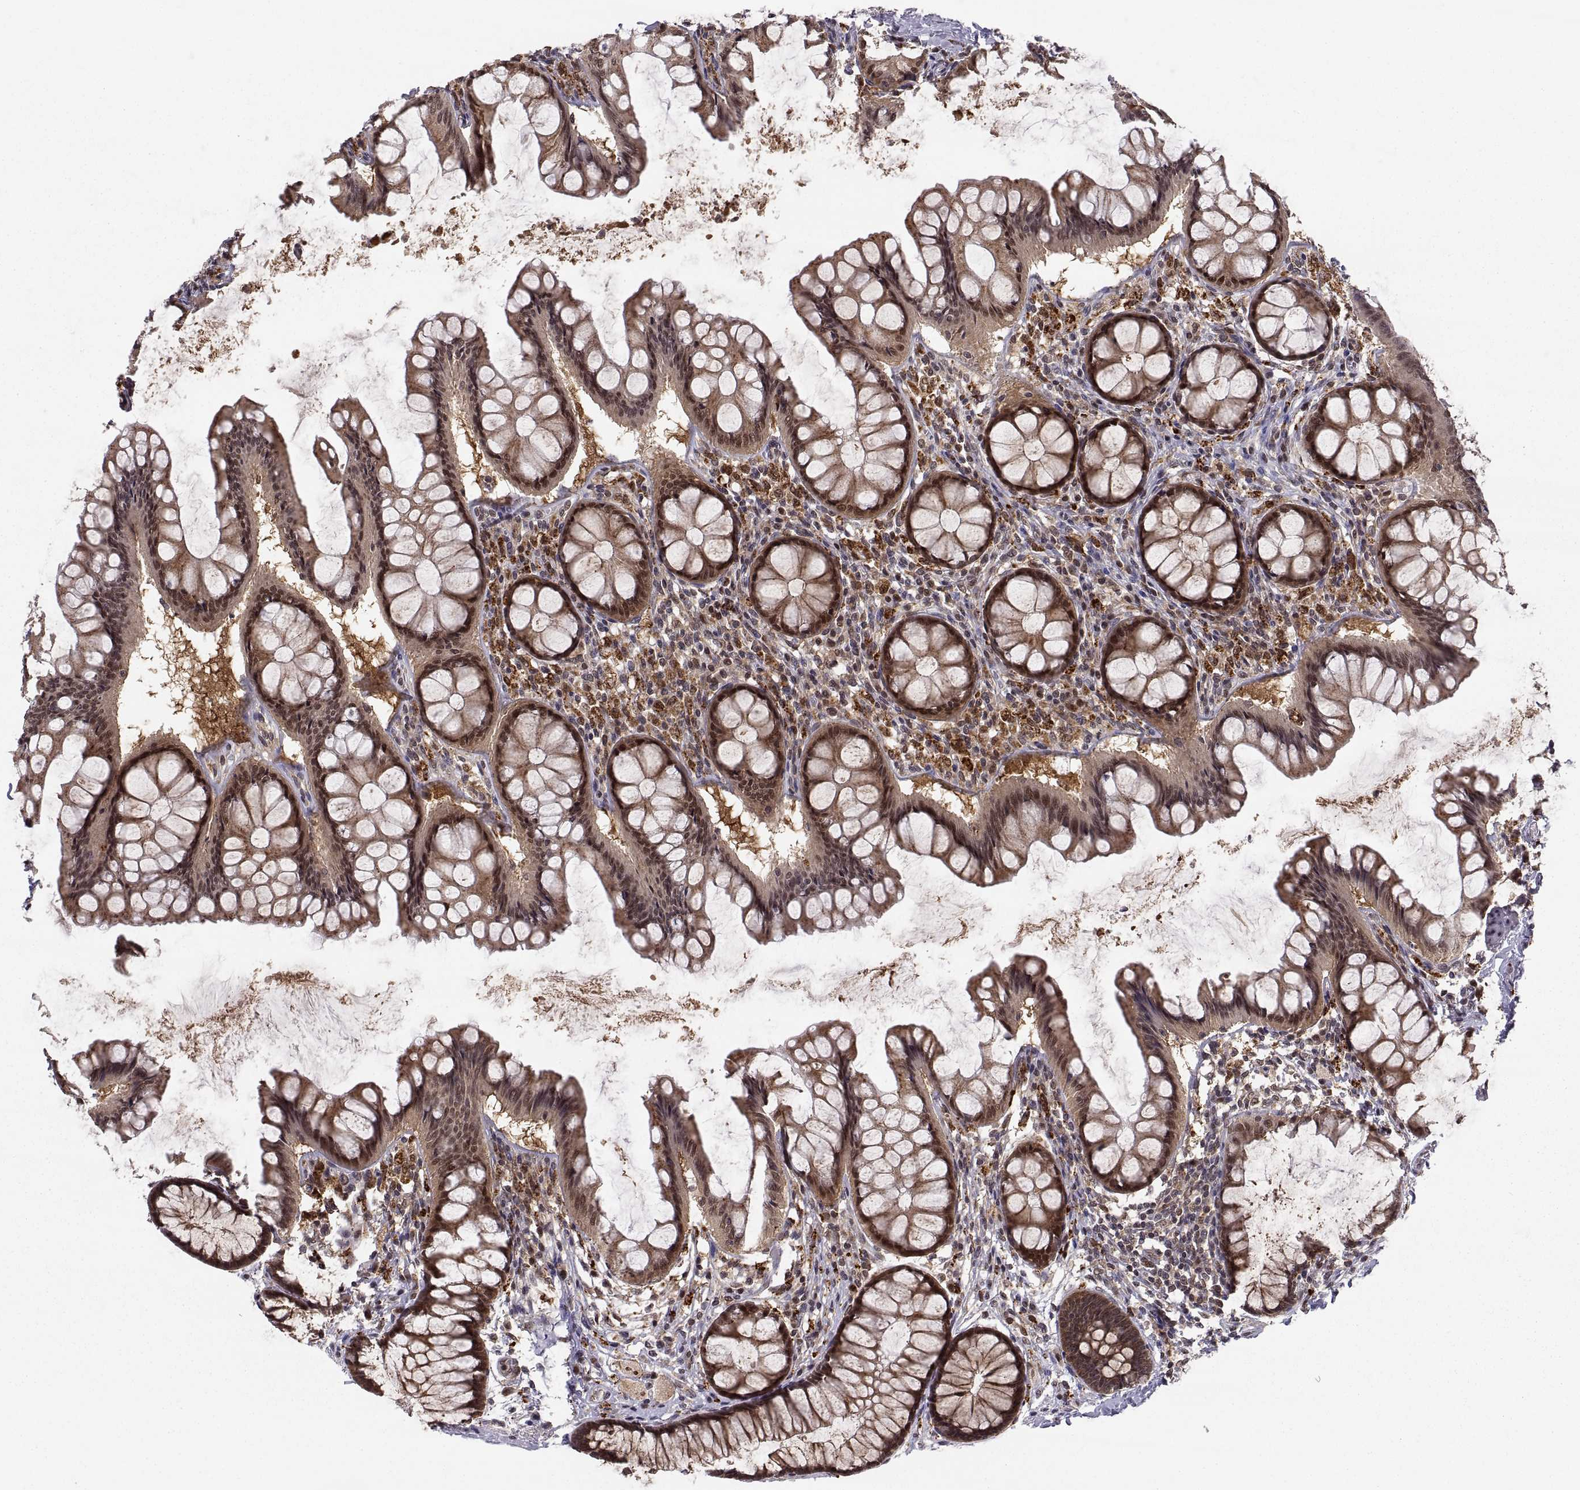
{"staining": {"intensity": "weak", "quantity": ">75%", "location": "cytoplasmic/membranous"}, "tissue": "colon", "cell_type": "Endothelial cells", "image_type": "normal", "snomed": [{"axis": "morphology", "description": "Normal tissue, NOS"}, {"axis": "topography", "description": "Colon"}], "caption": "DAB immunohistochemical staining of benign colon demonstrates weak cytoplasmic/membranous protein positivity in about >75% of endothelial cells.", "gene": "PSMC2", "patient": {"sex": "female", "age": 65}}